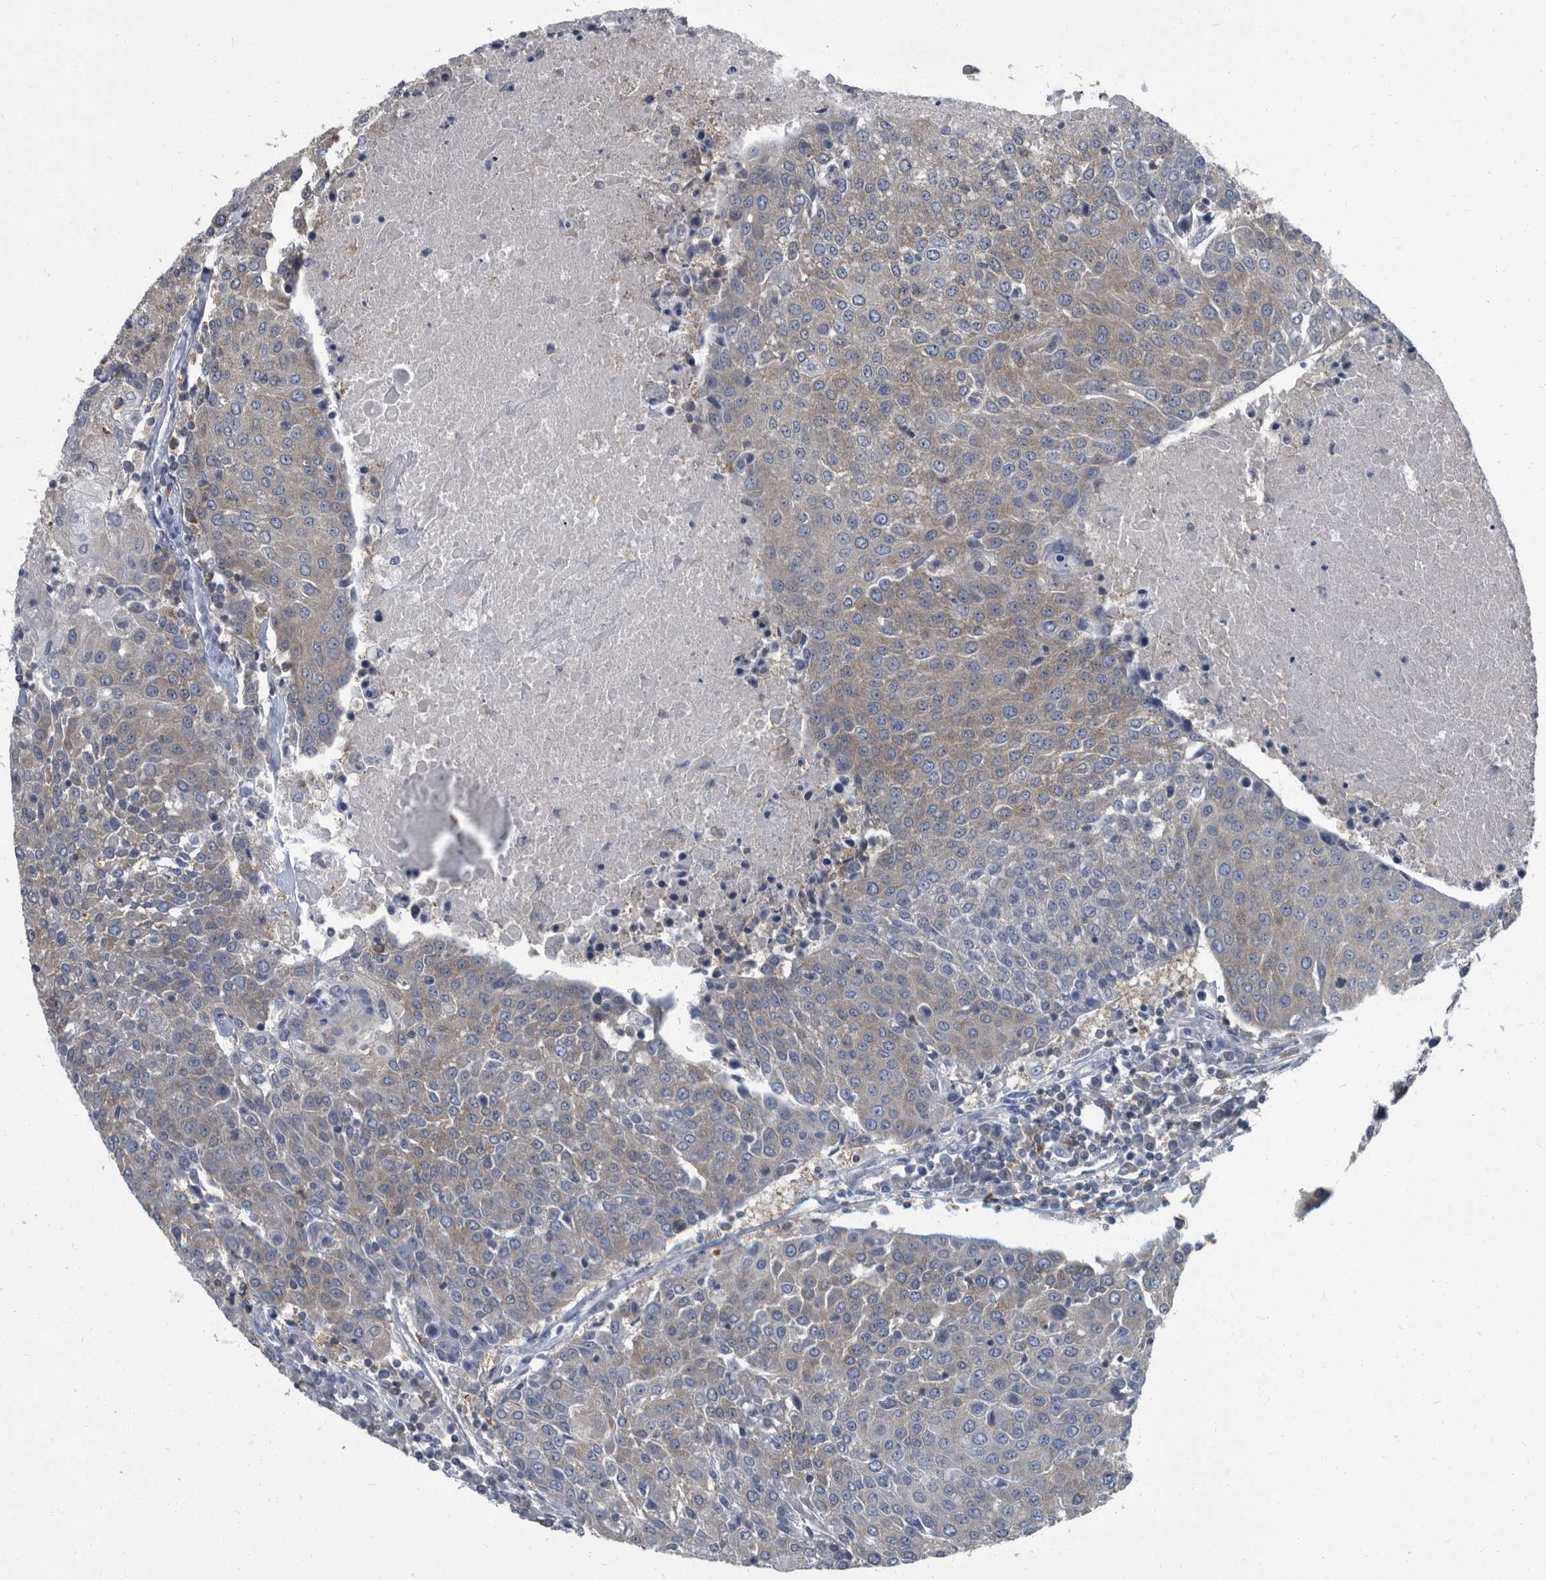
{"staining": {"intensity": "weak", "quantity": "<25%", "location": "cytoplasmic/membranous"}, "tissue": "urothelial cancer", "cell_type": "Tumor cells", "image_type": "cancer", "snomed": [{"axis": "morphology", "description": "Urothelial carcinoma, High grade"}, {"axis": "topography", "description": "Urinary bladder"}], "caption": "Urothelial cancer was stained to show a protein in brown. There is no significant positivity in tumor cells.", "gene": "CDV3", "patient": {"sex": "female", "age": 85}}